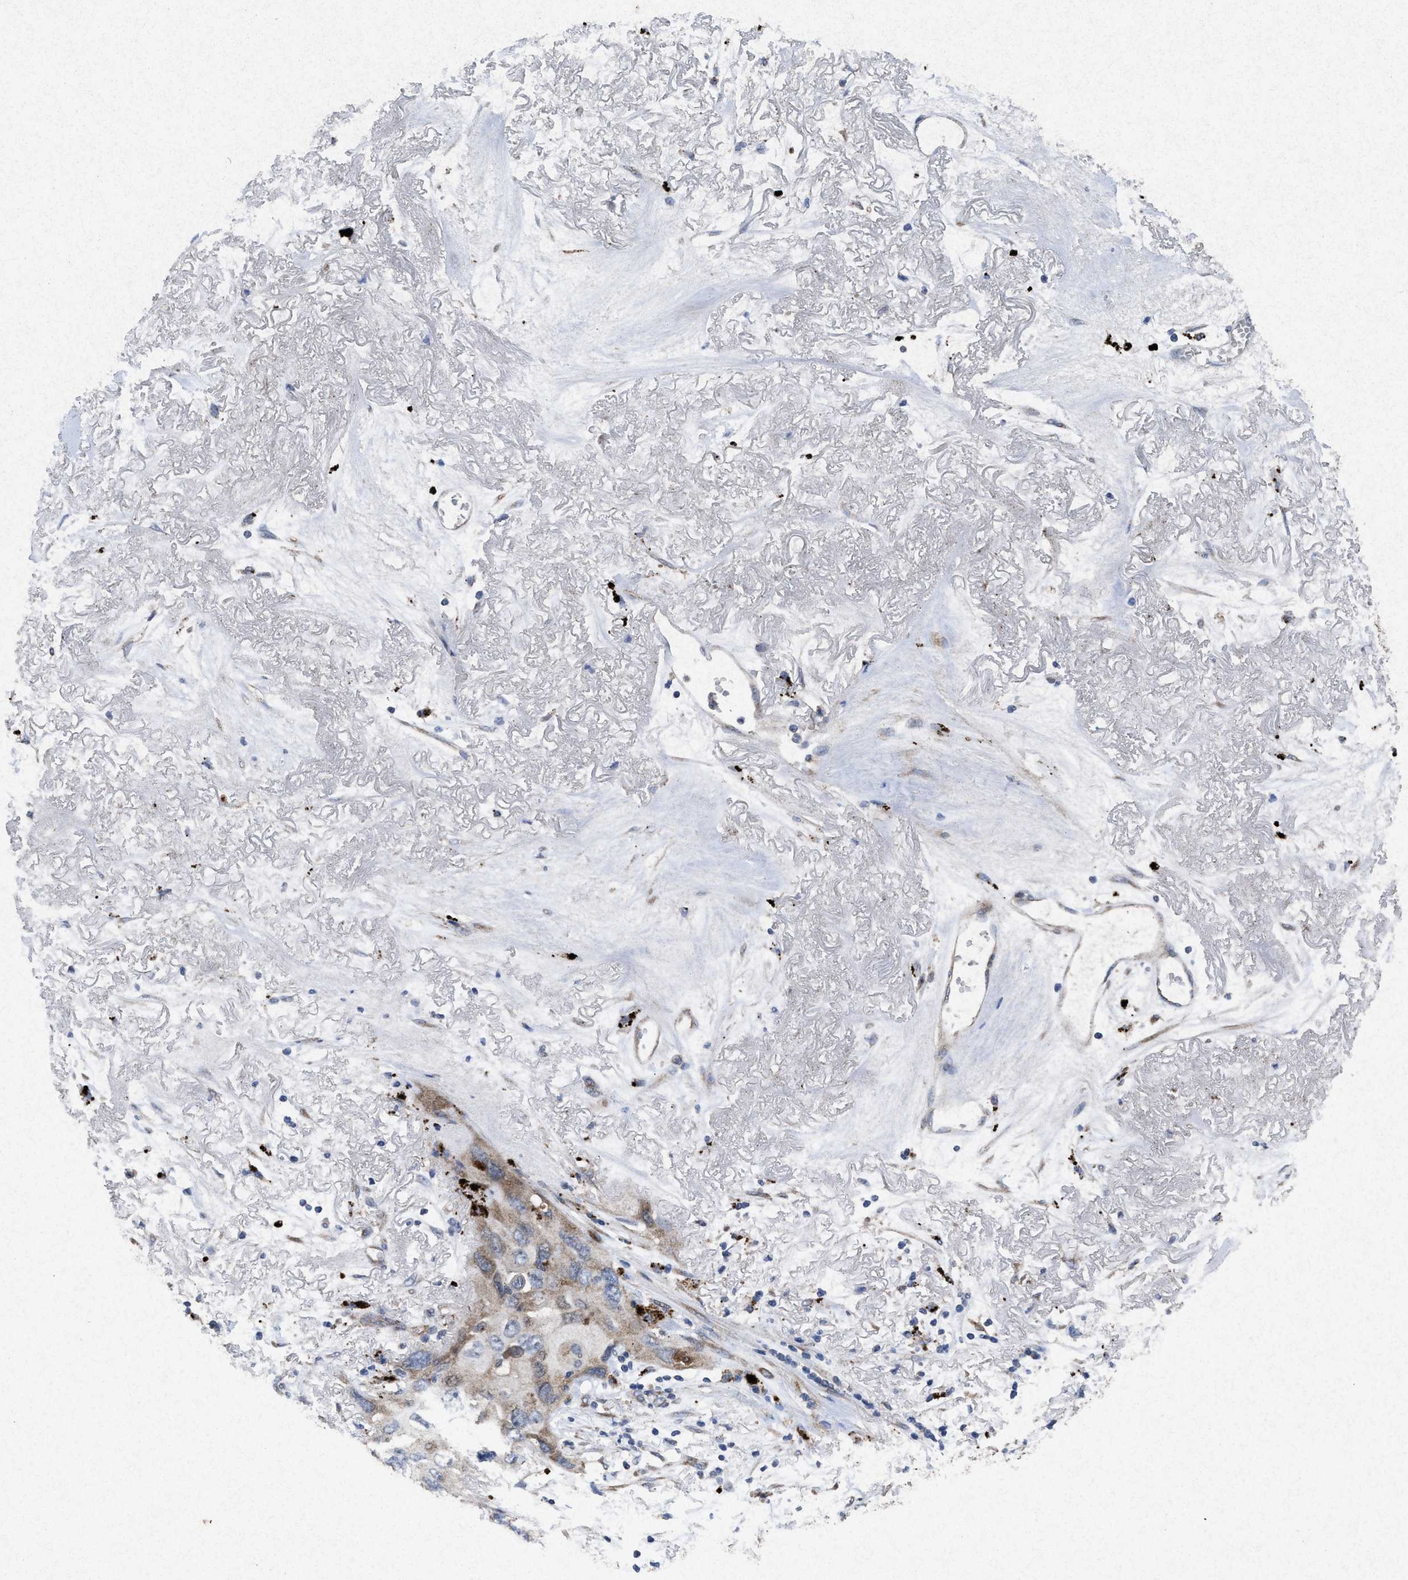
{"staining": {"intensity": "weak", "quantity": "25%-75%", "location": "cytoplasmic/membranous"}, "tissue": "lung cancer", "cell_type": "Tumor cells", "image_type": "cancer", "snomed": [{"axis": "morphology", "description": "Squamous cell carcinoma, NOS"}, {"axis": "topography", "description": "Lung"}], "caption": "A histopathology image showing weak cytoplasmic/membranous expression in approximately 25%-75% of tumor cells in lung cancer, as visualized by brown immunohistochemical staining.", "gene": "MSI2", "patient": {"sex": "female", "age": 73}}